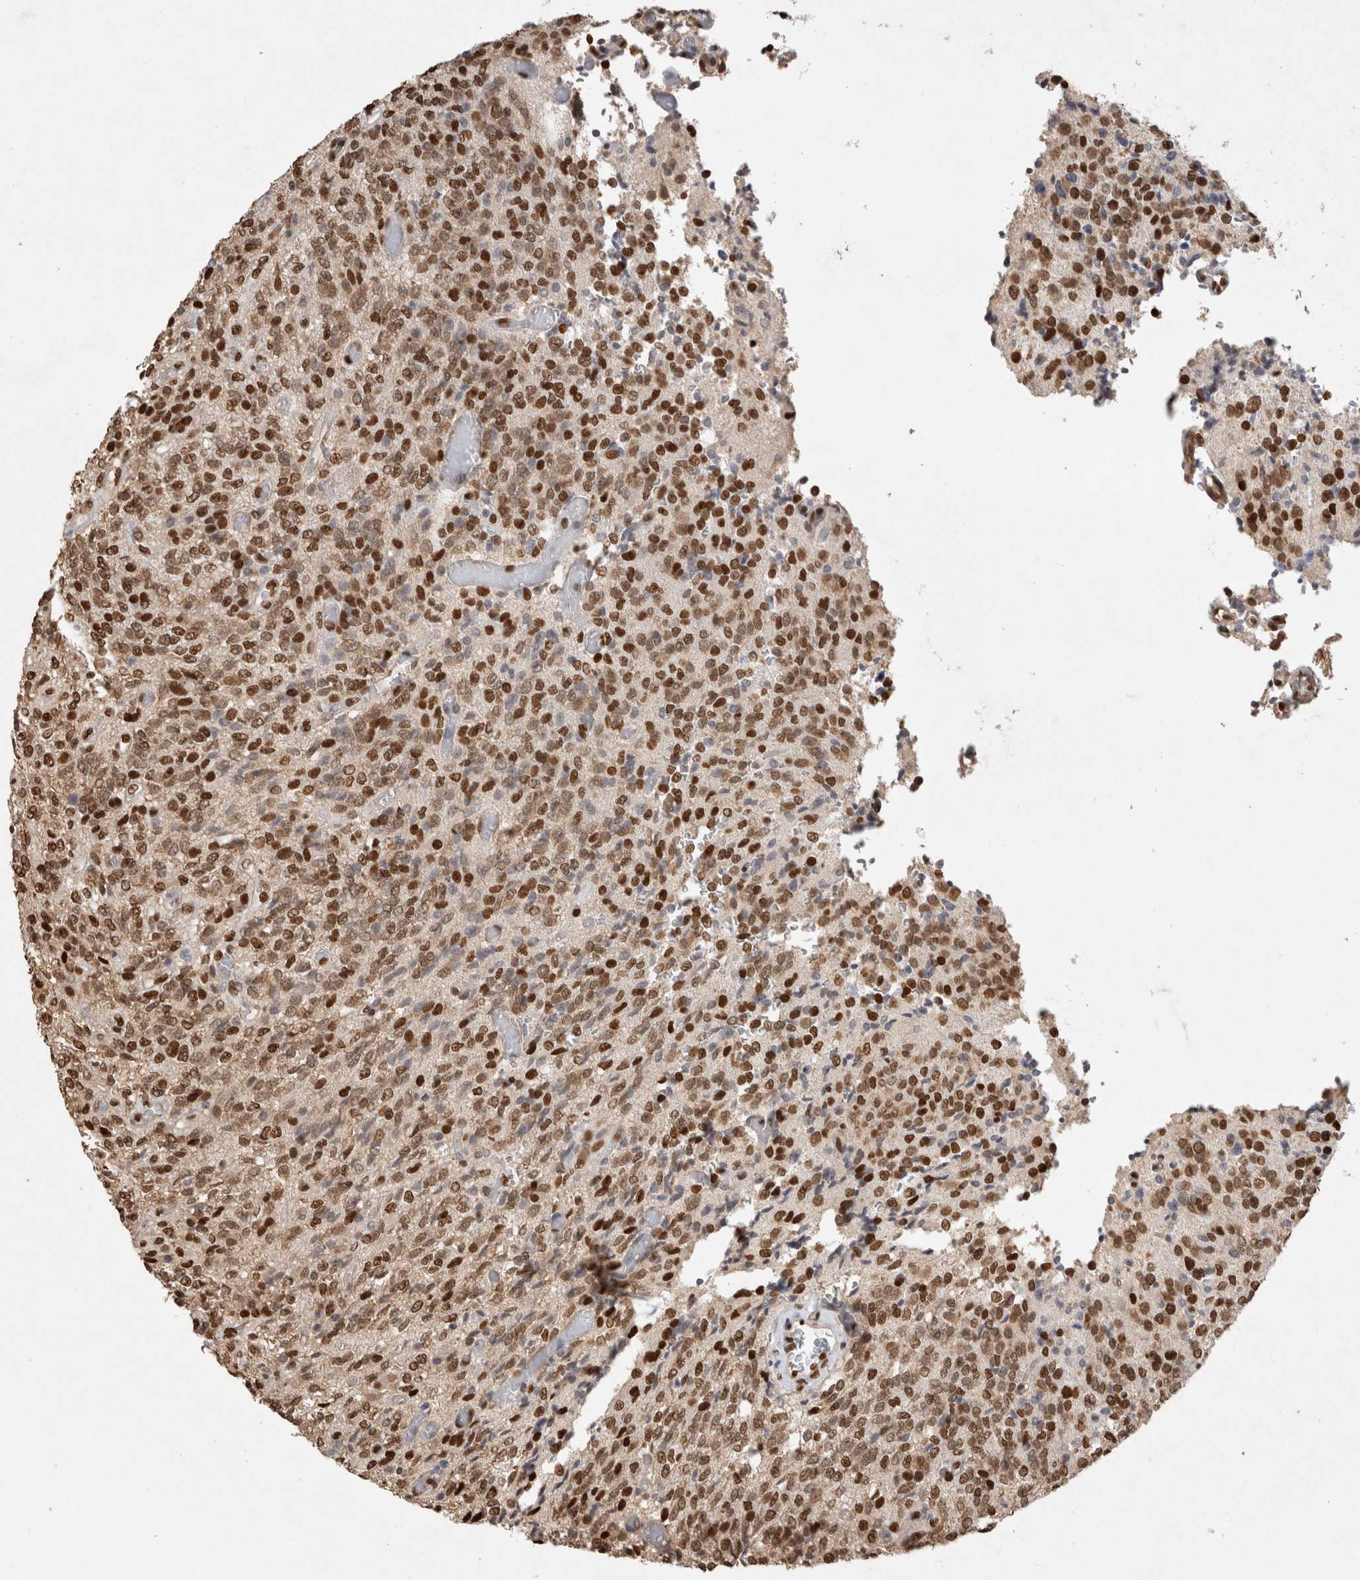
{"staining": {"intensity": "moderate", "quantity": ">75%", "location": "nuclear"}, "tissue": "glioma", "cell_type": "Tumor cells", "image_type": "cancer", "snomed": [{"axis": "morphology", "description": "Glioma, malignant, High grade"}, {"axis": "topography", "description": "Brain"}], "caption": "High-magnification brightfield microscopy of high-grade glioma (malignant) stained with DAB (3,3'-diaminobenzidine) (brown) and counterstained with hematoxylin (blue). tumor cells exhibit moderate nuclear staining is appreciated in about>75% of cells. (DAB (3,3'-diaminobenzidine) = brown stain, brightfield microscopy at high magnification).", "gene": "HDGF", "patient": {"sex": "male", "age": 34}}